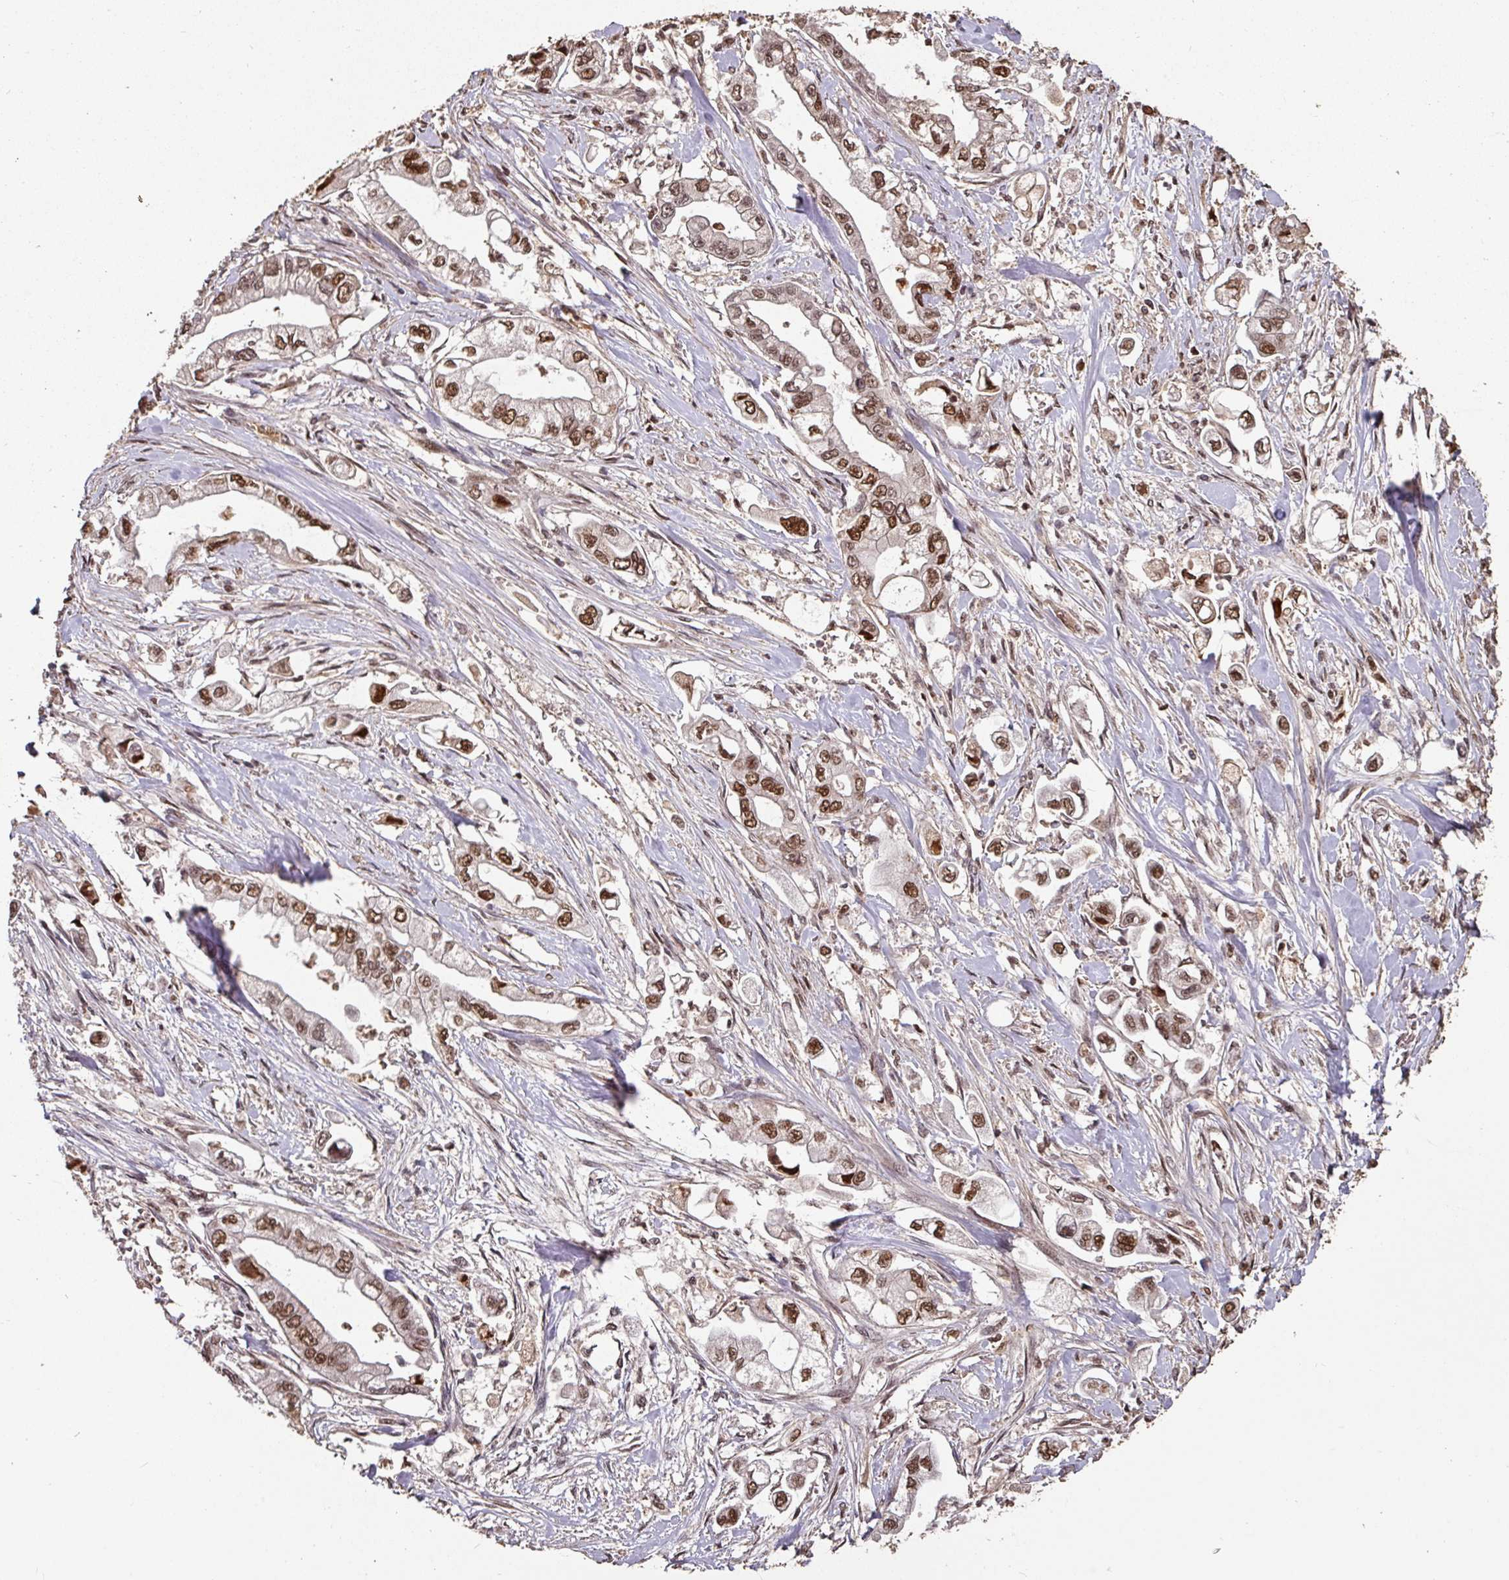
{"staining": {"intensity": "strong", "quantity": ">75%", "location": "nuclear"}, "tissue": "stomach cancer", "cell_type": "Tumor cells", "image_type": "cancer", "snomed": [{"axis": "morphology", "description": "Adenocarcinoma, NOS"}, {"axis": "topography", "description": "Stomach"}], "caption": "Tumor cells display high levels of strong nuclear expression in about >75% of cells in human stomach cancer (adenocarcinoma). (DAB = brown stain, brightfield microscopy at high magnification).", "gene": "POLD1", "patient": {"sex": "male", "age": 62}}